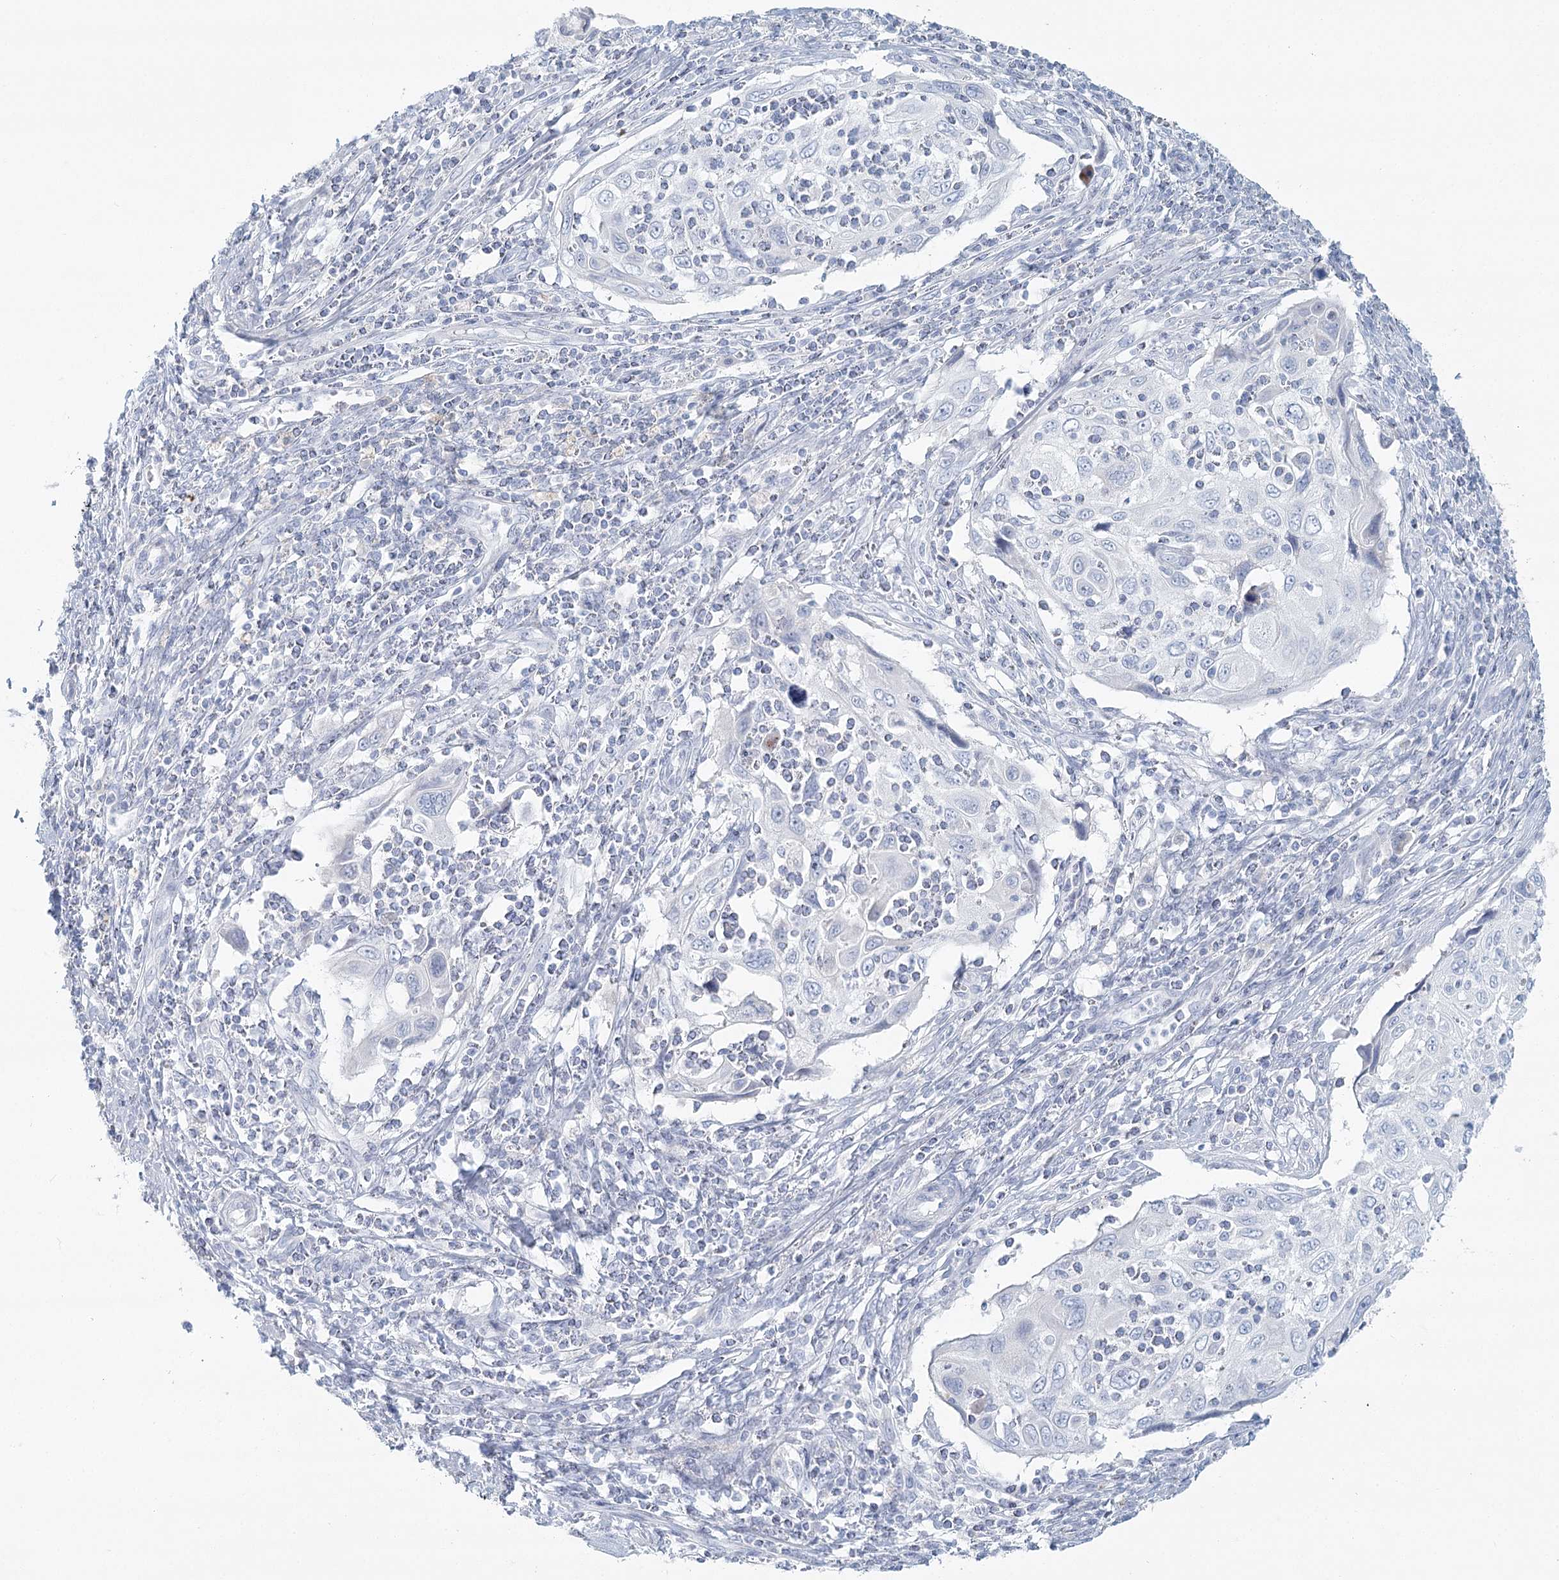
{"staining": {"intensity": "negative", "quantity": "none", "location": "none"}, "tissue": "cervical cancer", "cell_type": "Tumor cells", "image_type": "cancer", "snomed": [{"axis": "morphology", "description": "Squamous cell carcinoma, NOS"}, {"axis": "topography", "description": "Cervix"}], "caption": "High power microscopy image of an IHC image of cervical cancer, revealing no significant staining in tumor cells.", "gene": "DMGDH", "patient": {"sex": "female", "age": 70}}